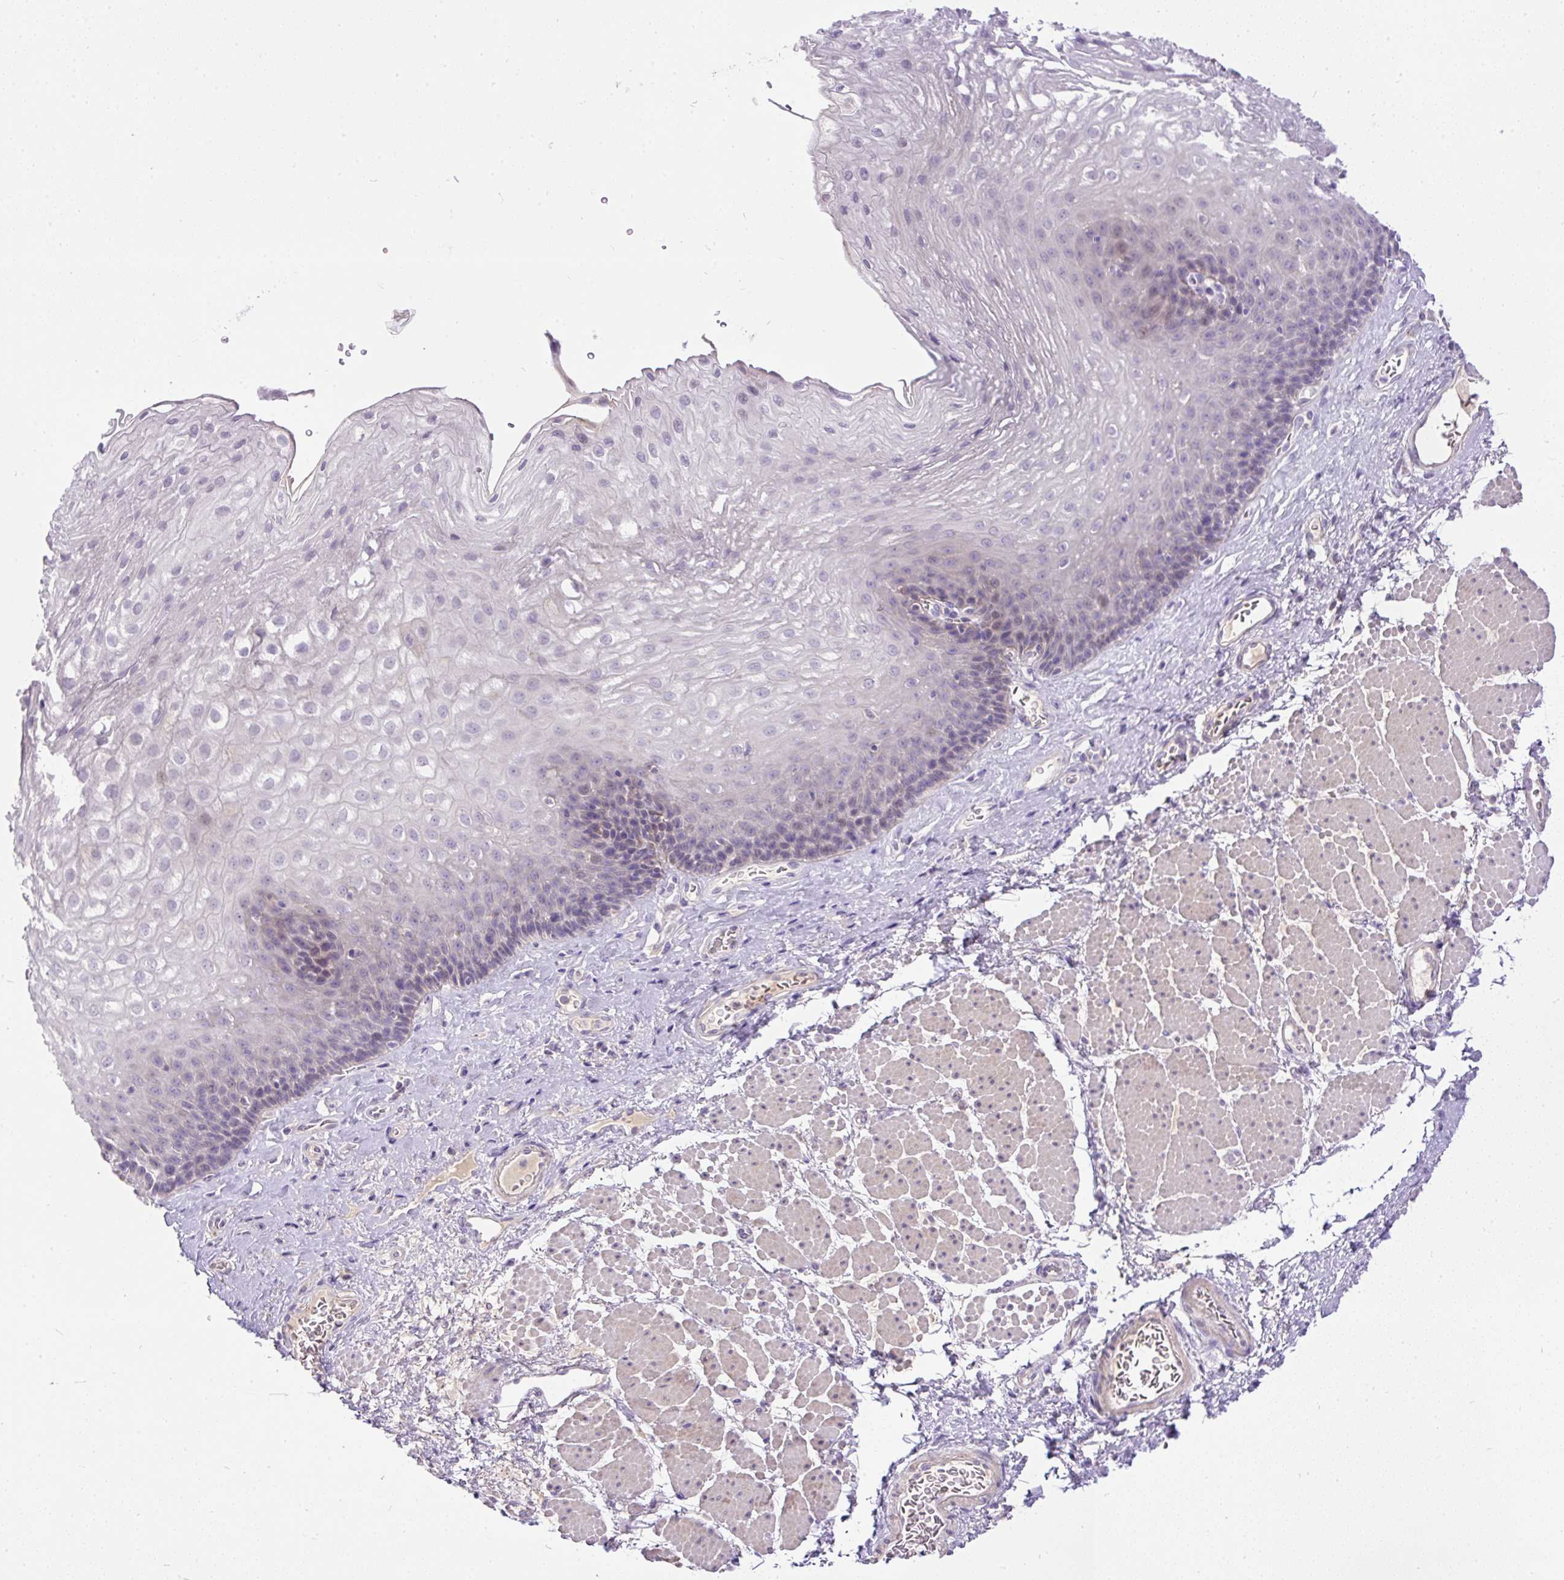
{"staining": {"intensity": "negative", "quantity": "none", "location": "none"}, "tissue": "esophagus", "cell_type": "Squamous epithelial cells", "image_type": "normal", "snomed": [{"axis": "morphology", "description": "Normal tissue, NOS"}, {"axis": "topography", "description": "Esophagus"}], "caption": "This is a micrograph of immunohistochemistry staining of normal esophagus, which shows no staining in squamous epithelial cells. (DAB IHC visualized using brightfield microscopy, high magnification).", "gene": "KRTAP20", "patient": {"sex": "female", "age": 66}}